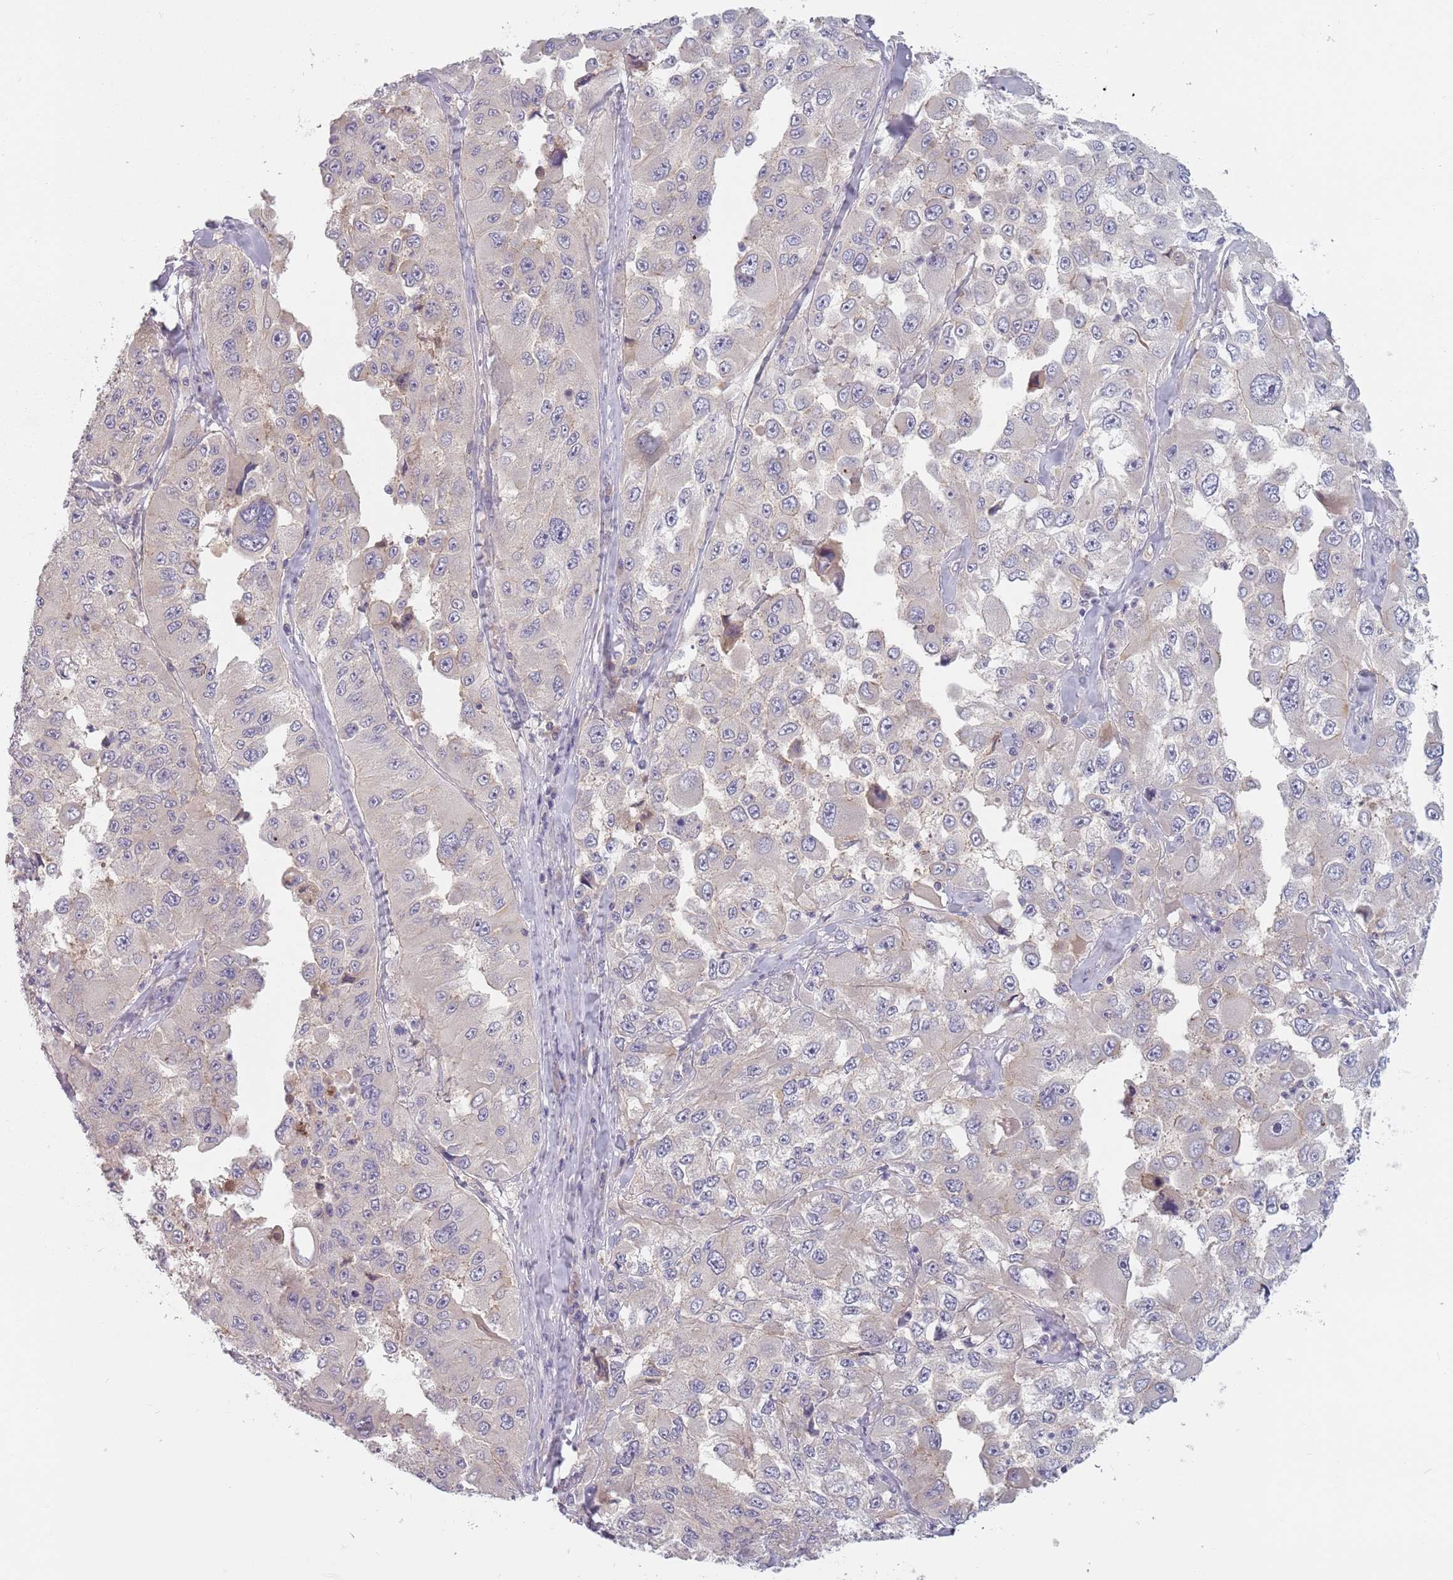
{"staining": {"intensity": "negative", "quantity": "none", "location": "none"}, "tissue": "melanoma", "cell_type": "Tumor cells", "image_type": "cancer", "snomed": [{"axis": "morphology", "description": "Malignant melanoma, Metastatic site"}, {"axis": "topography", "description": "Lymph node"}], "caption": "Tumor cells are negative for brown protein staining in malignant melanoma (metastatic site).", "gene": "ASB13", "patient": {"sex": "male", "age": 62}}